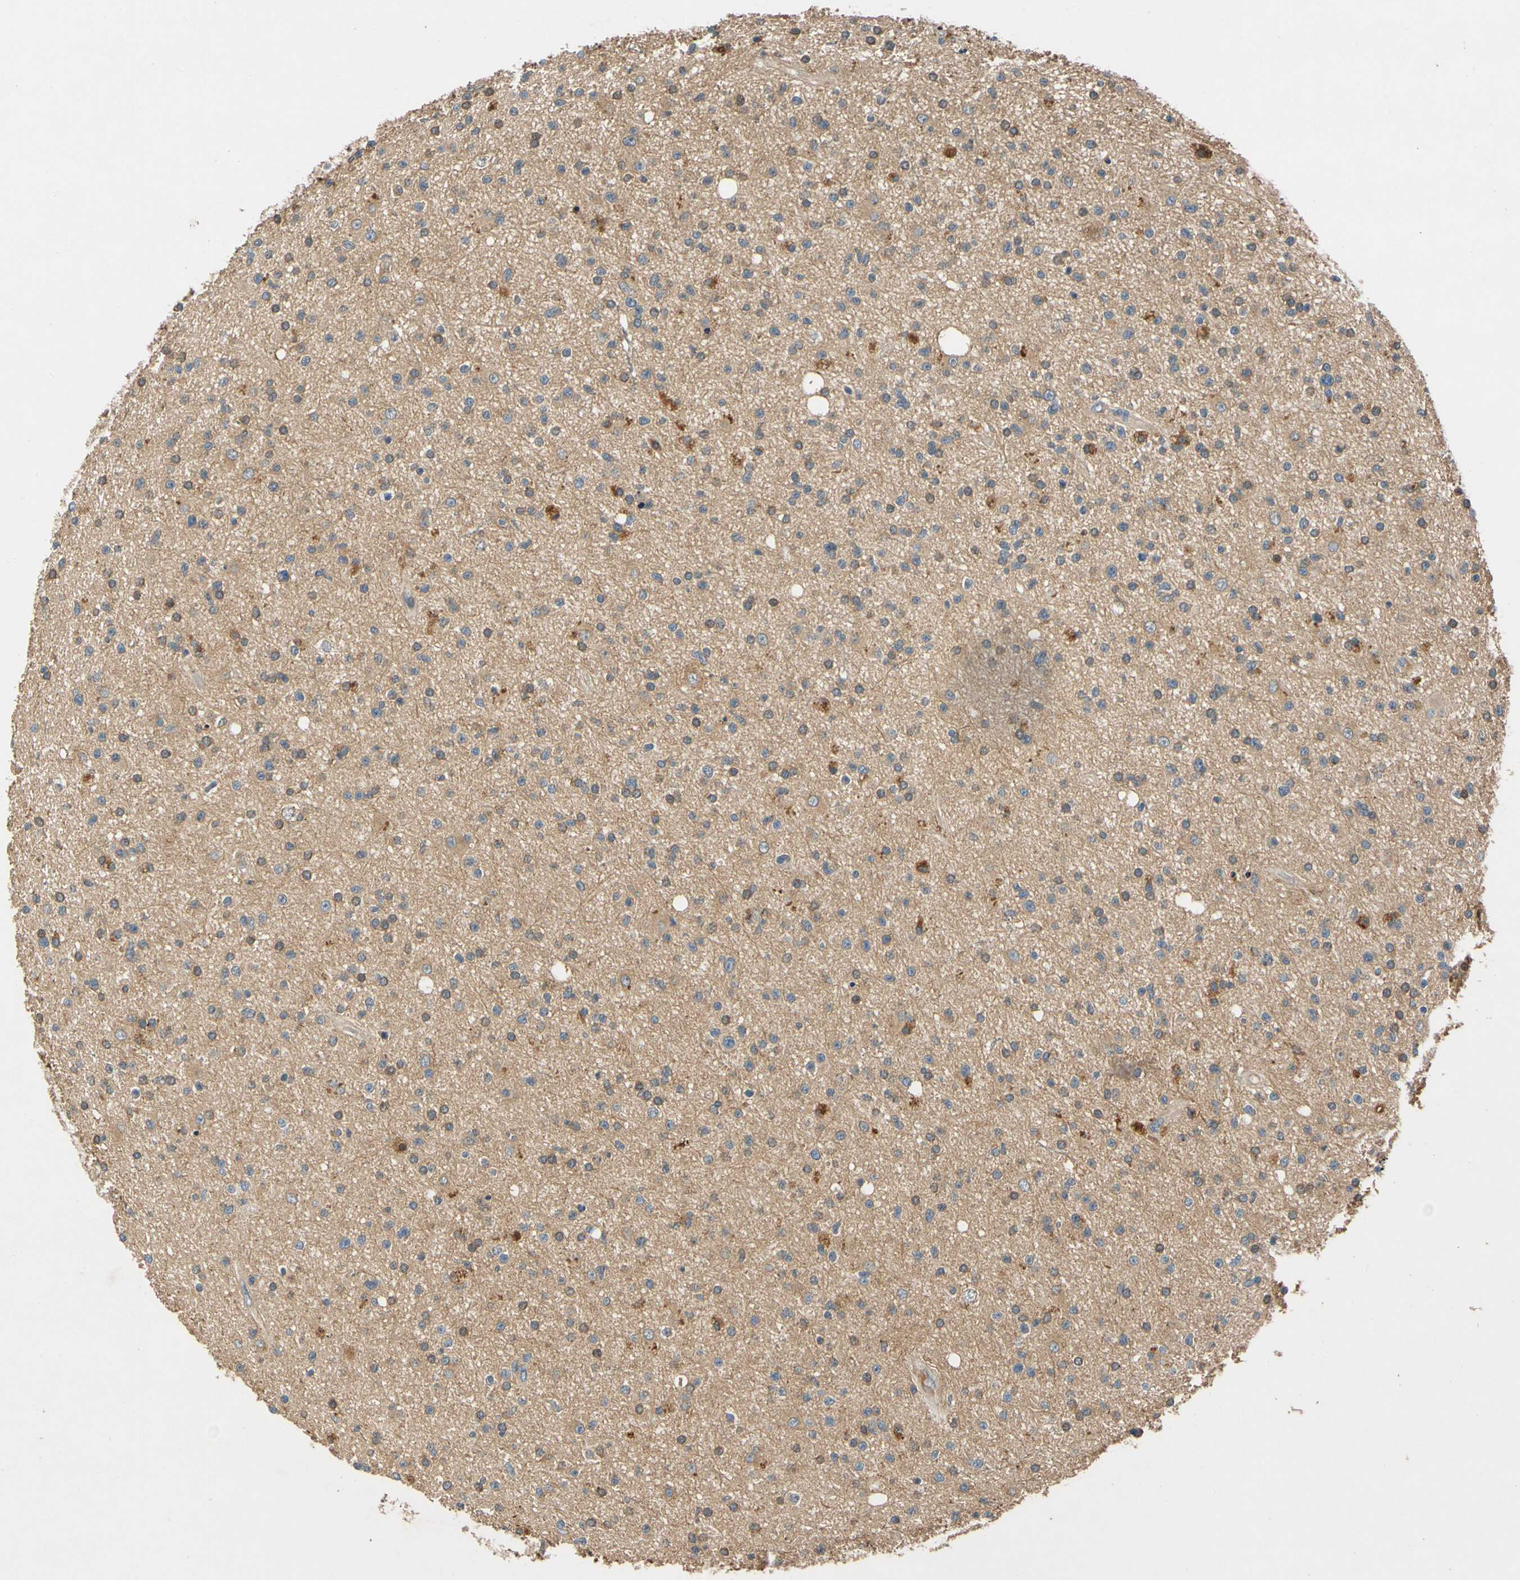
{"staining": {"intensity": "moderate", "quantity": "<25%", "location": "cytoplasmic/membranous"}, "tissue": "glioma", "cell_type": "Tumor cells", "image_type": "cancer", "snomed": [{"axis": "morphology", "description": "Glioma, malignant, High grade"}, {"axis": "topography", "description": "Brain"}], "caption": "A high-resolution image shows immunohistochemistry (IHC) staining of glioma, which displays moderate cytoplasmic/membranous staining in about <25% of tumor cells.", "gene": "USP46", "patient": {"sex": "male", "age": 33}}